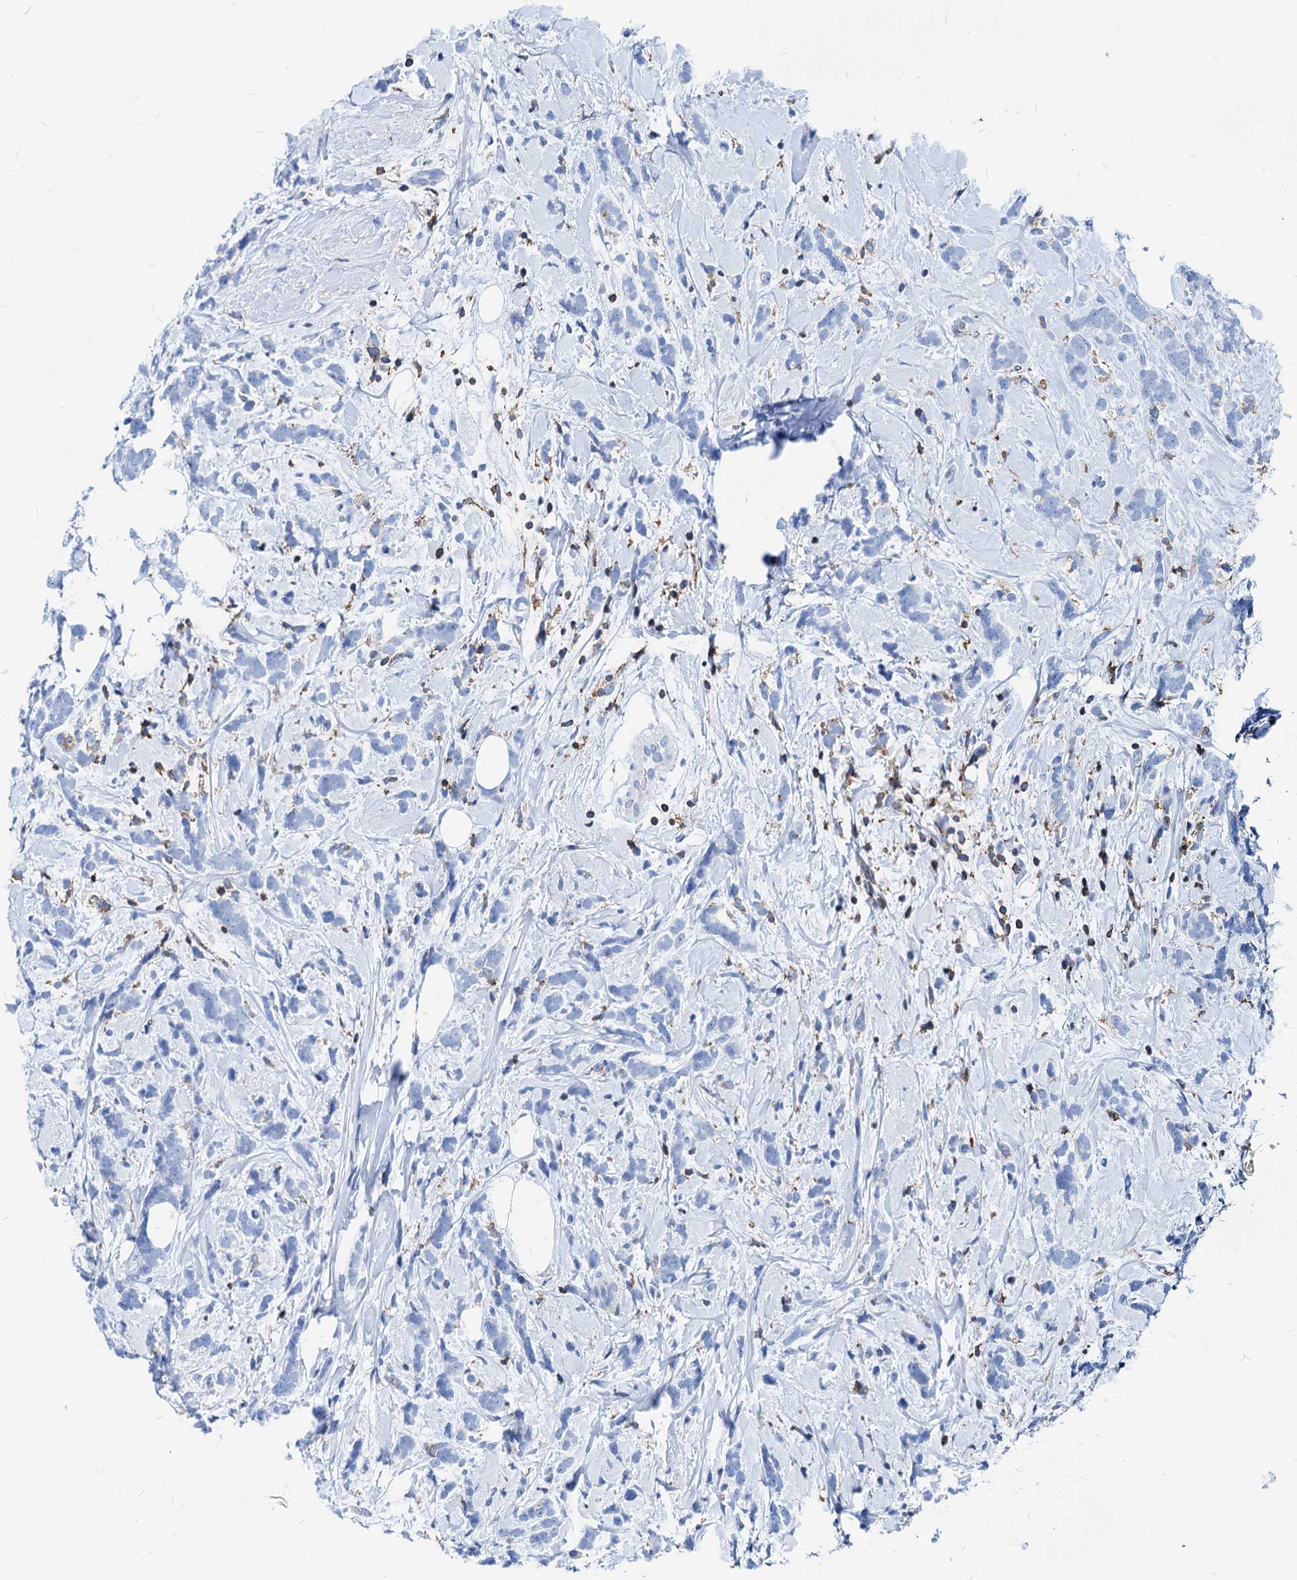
{"staining": {"intensity": "negative", "quantity": "none", "location": "none"}, "tissue": "breast cancer", "cell_type": "Tumor cells", "image_type": "cancer", "snomed": [{"axis": "morphology", "description": "Lobular carcinoma"}, {"axis": "topography", "description": "Breast"}], "caption": "Human breast lobular carcinoma stained for a protein using immunohistochemistry (IHC) shows no positivity in tumor cells.", "gene": "LCP2", "patient": {"sex": "female", "age": 58}}